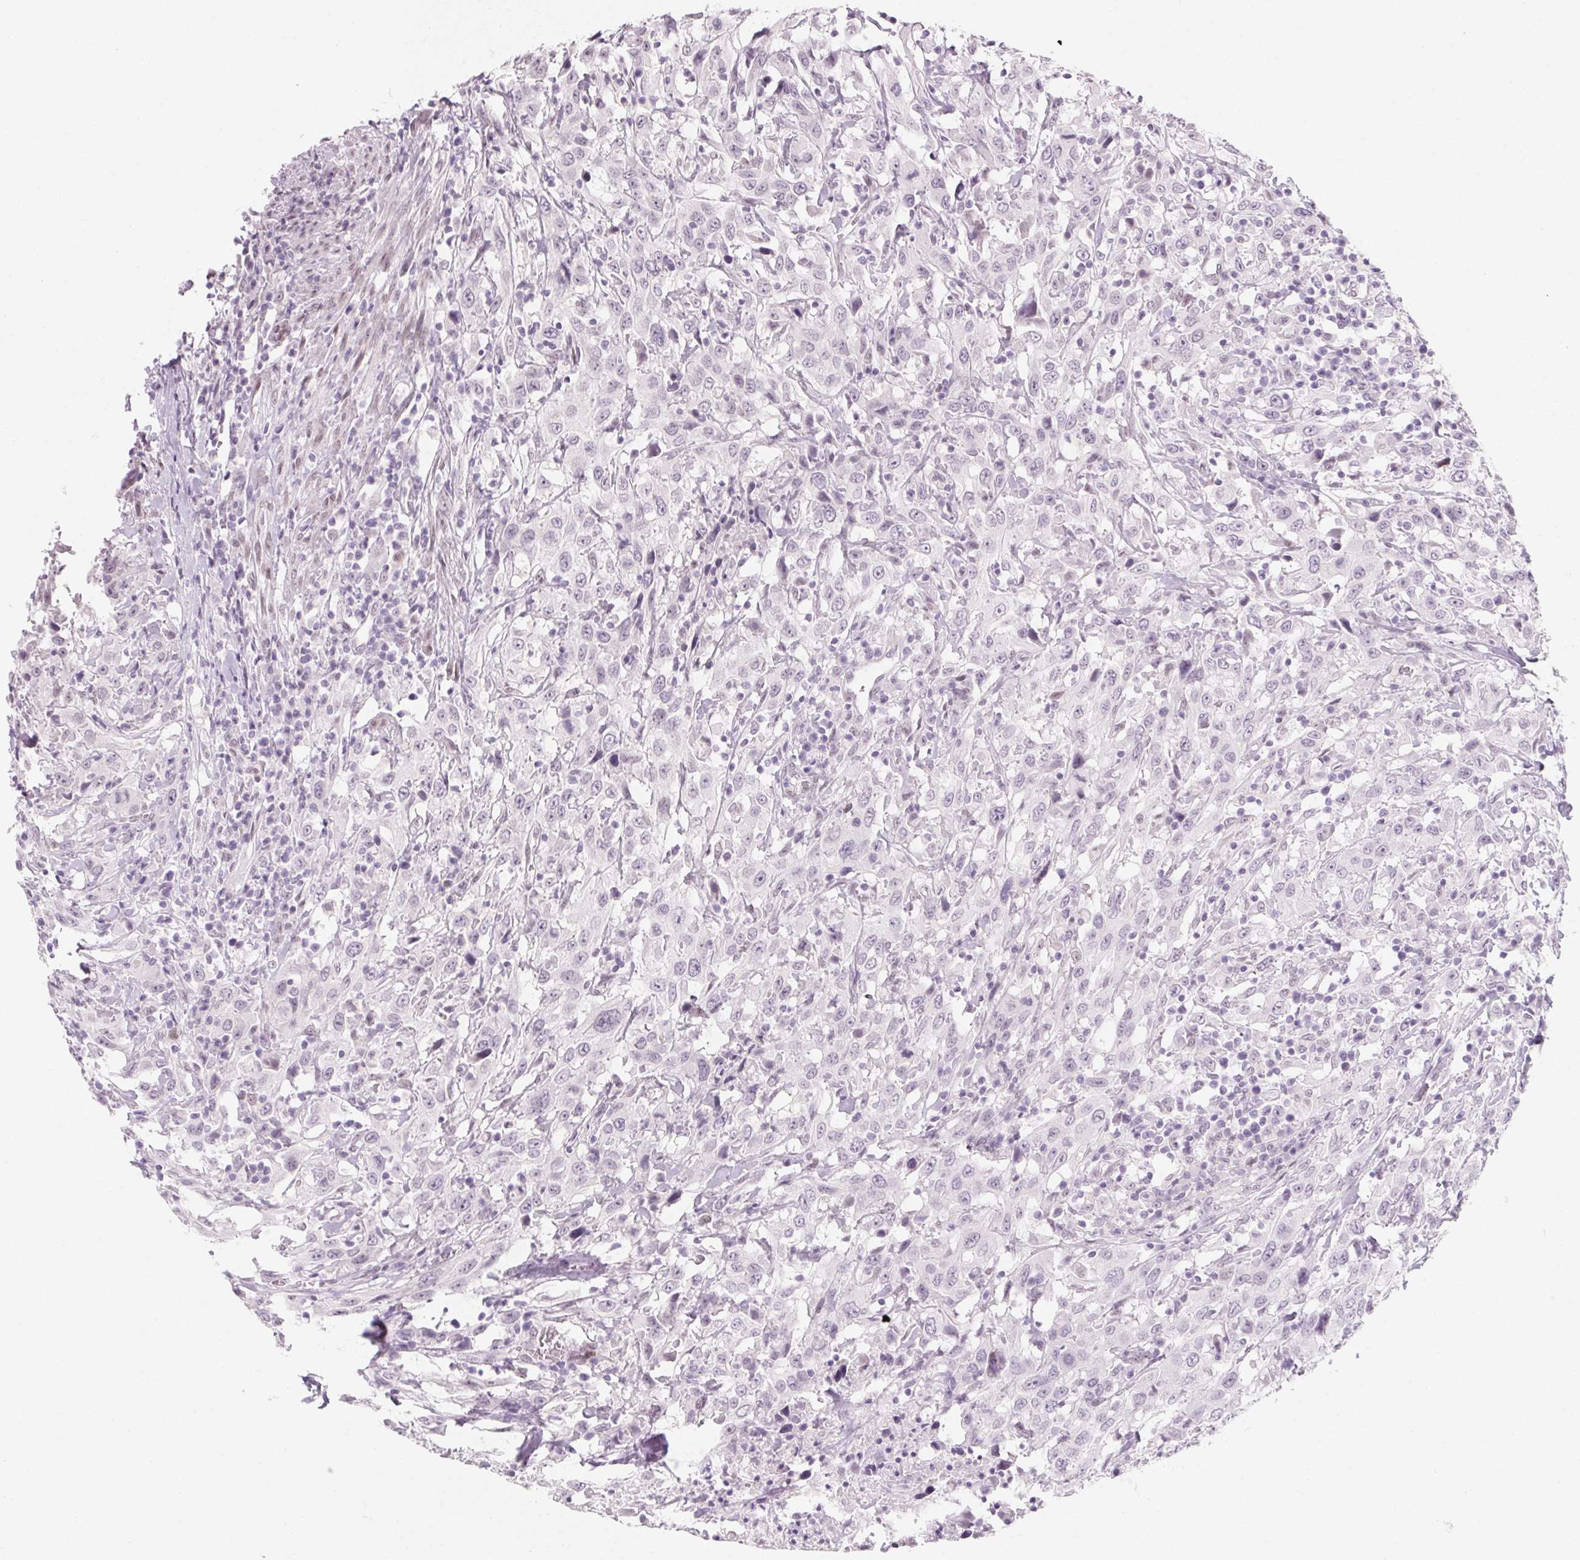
{"staining": {"intensity": "negative", "quantity": "none", "location": "none"}, "tissue": "urothelial cancer", "cell_type": "Tumor cells", "image_type": "cancer", "snomed": [{"axis": "morphology", "description": "Urothelial carcinoma, High grade"}, {"axis": "topography", "description": "Urinary bladder"}], "caption": "Protein analysis of urothelial cancer shows no significant expression in tumor cells.", "gene": "KCNQ2", "patient": {"sex": "male", "age": 61}}